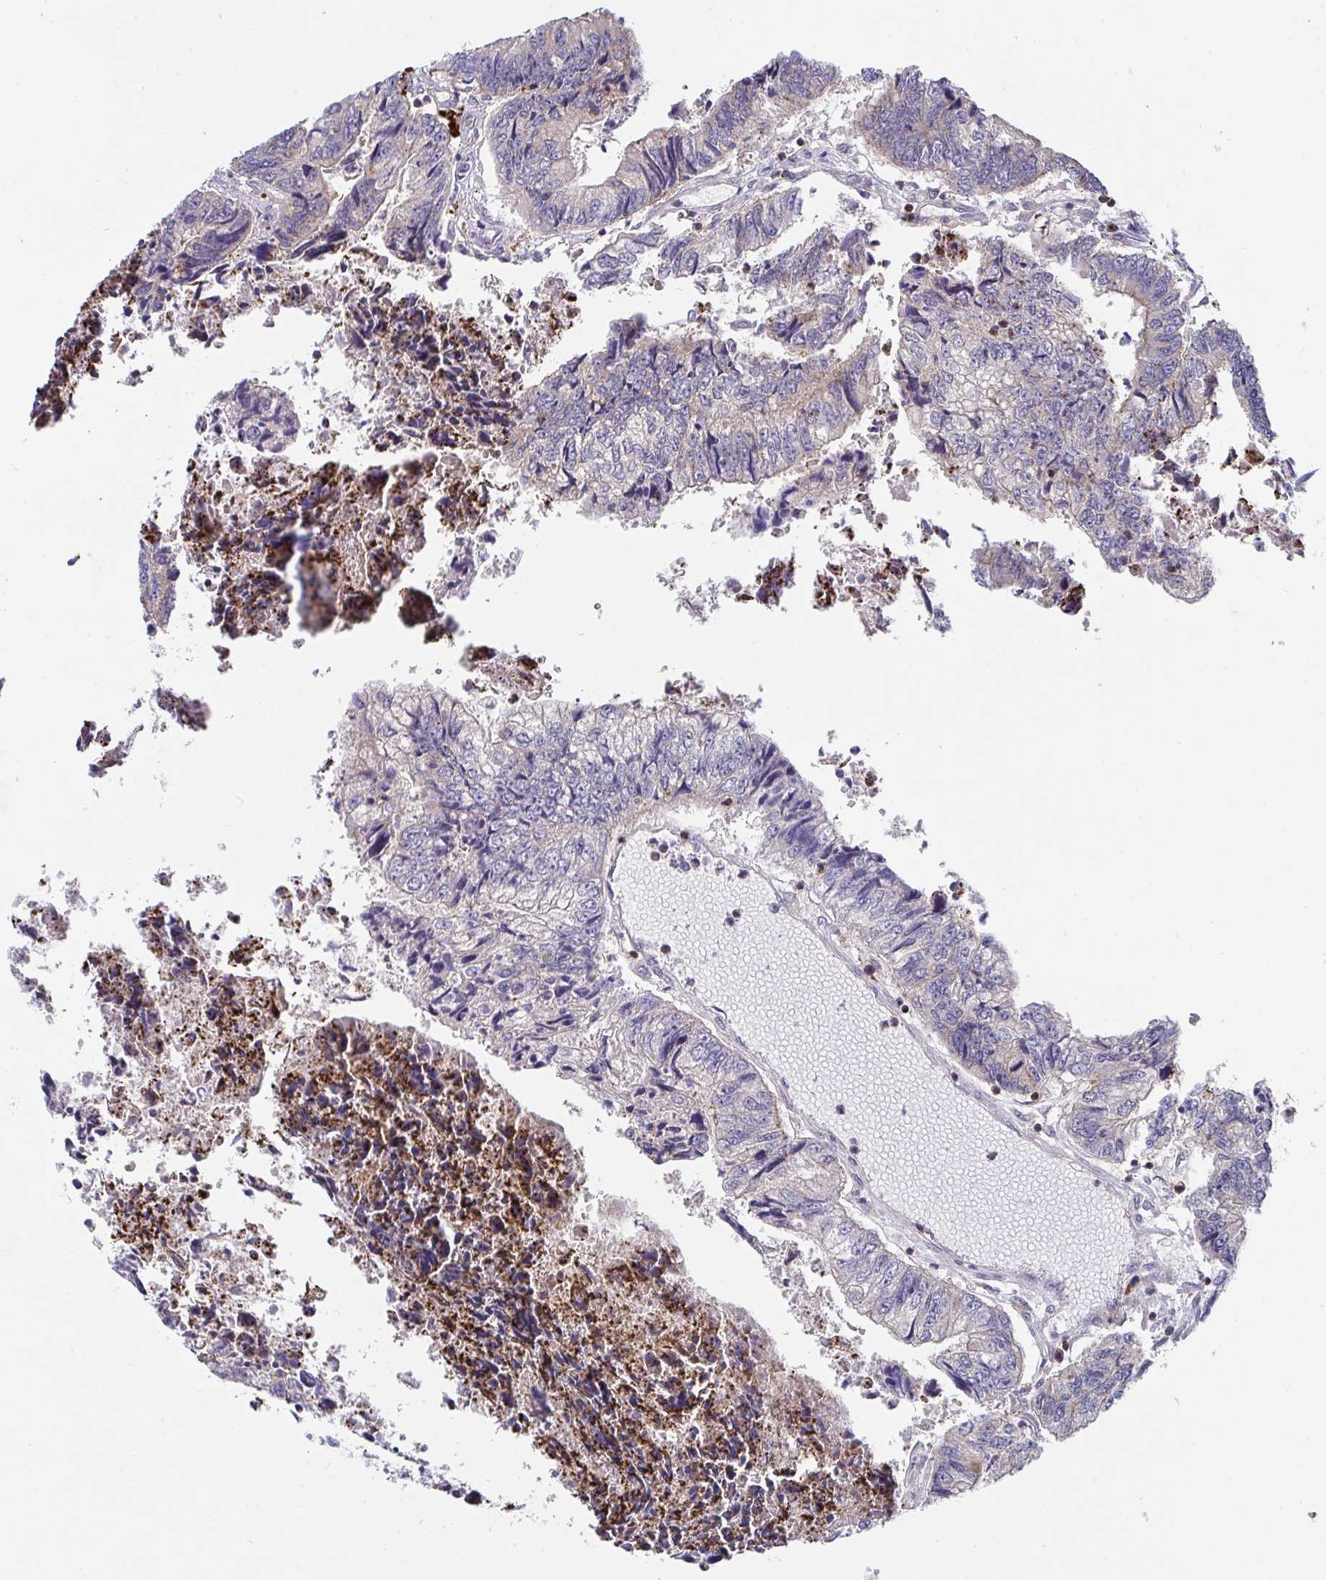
{"staining": {"intensity": "negative", "quantity": "none", "location": "none"}, "tissue": "colorectal cancer", "cell_type": "Tumor cells", "image_type": "cancer", "snomed": [{"axis": "morphology", "description": "Adenocarcinoma, NOS"}, {"axis": "topography", "description": "Colon"}], "caption": "High magnification brightfield microscopy of adenocarcinoma (colorectal) stained with DAB (brown) and counterstained with hematoxylin (blue): tumor cells show no significant expression. Nuclei are stained in blue.", "gene": "FRMD3", "patient": {"sex": "male", "age": 86}}